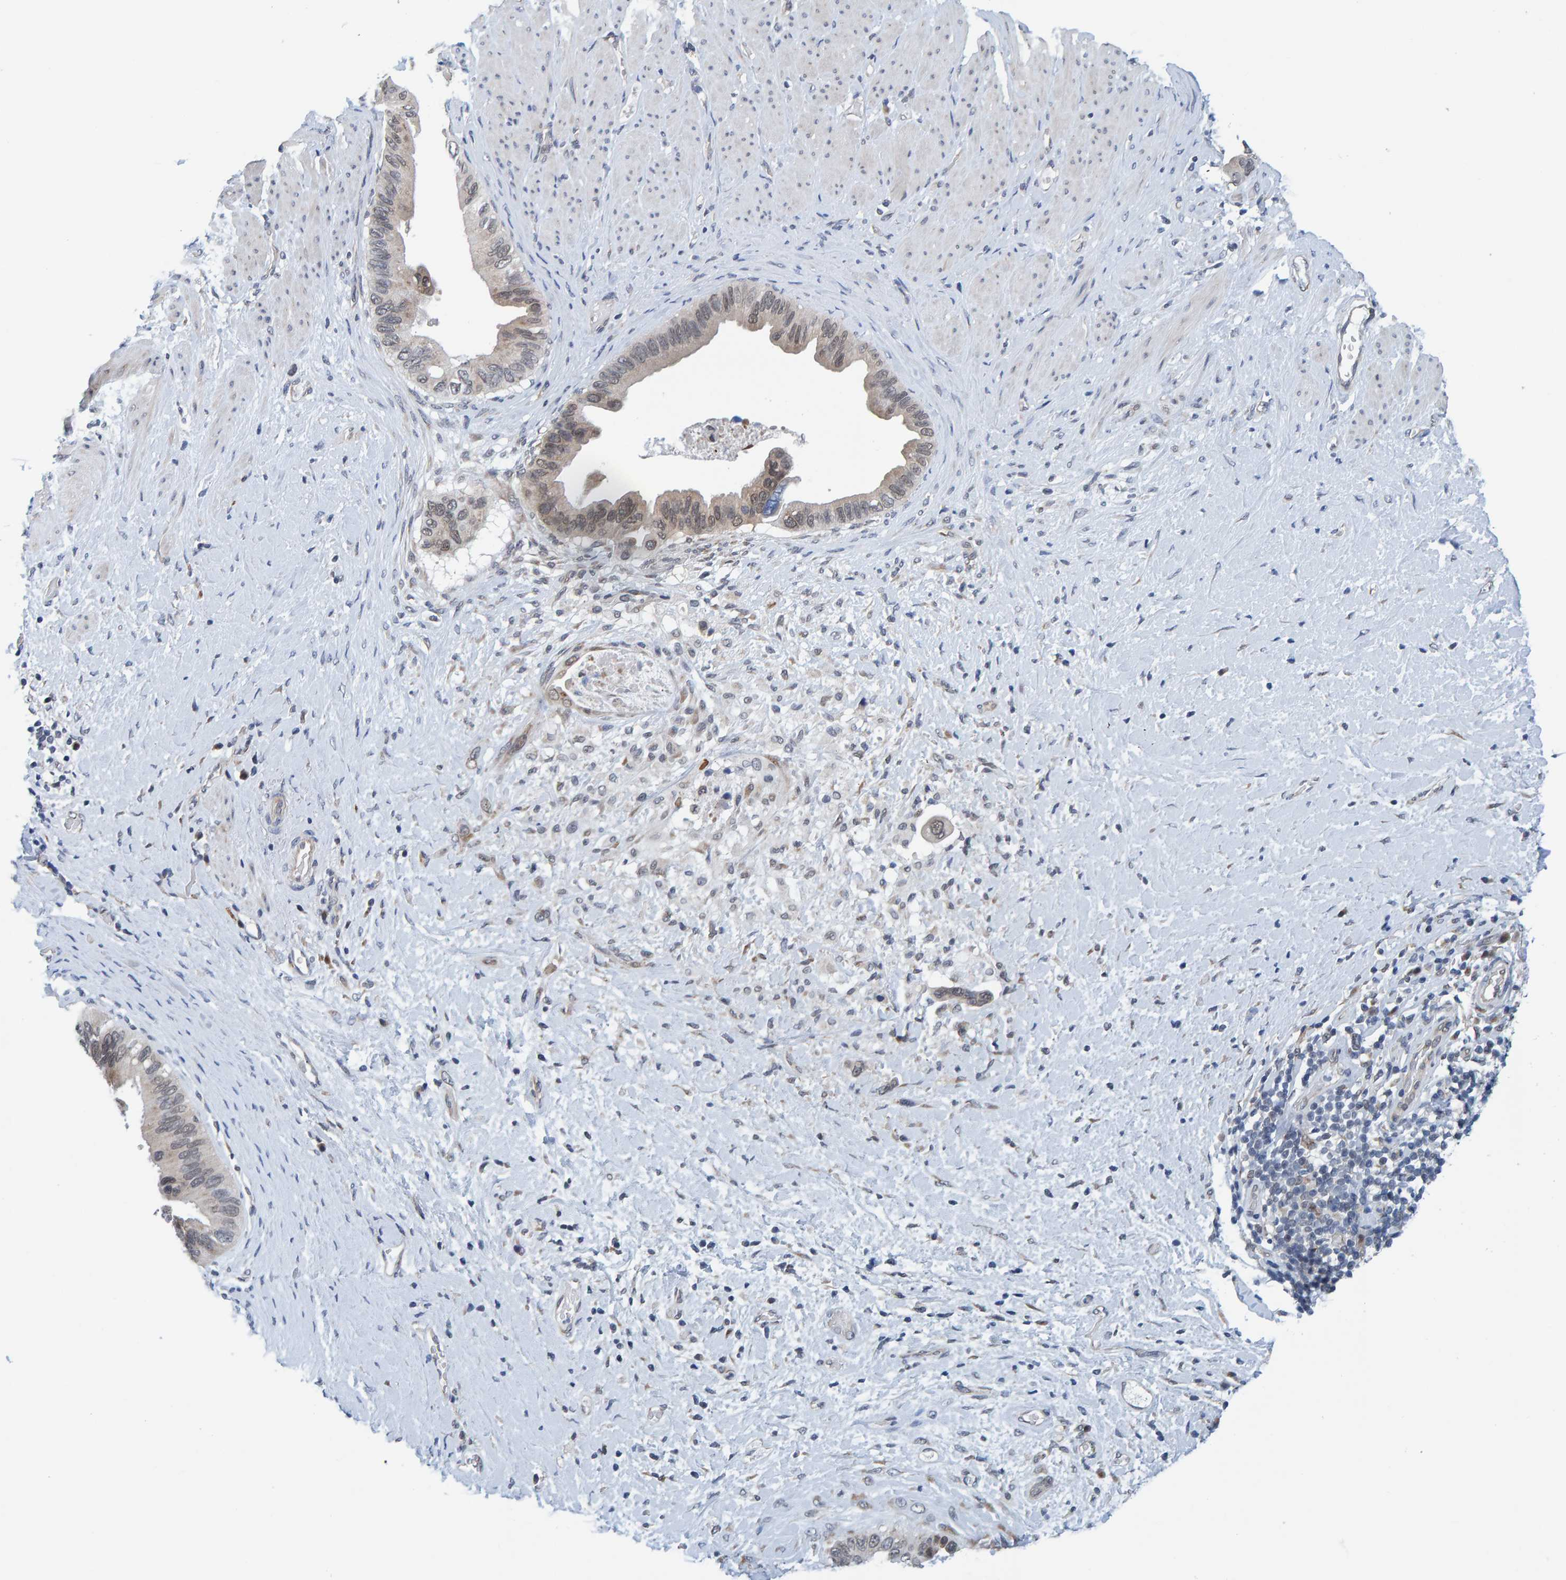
{"staining": {"intensity": "weak", "quantity": "<25%", "location": "cytoplasmic/membranous,nuclear"}, "tissue": "pancreatic cancer", "cell_type": "Tumor cells", "image_type": "cancer", "snomed": [{"axis": "morphology", "description": "Adenocarcinoma, NOS"}, {"axis": "topography", "description": "Pancreas"}], "caption": "A photomicrograph of human pancreatic adenocarcinoma is negative for staining in tumor cells.", "gene": "SCRN2", "patient": {"sex": "female", "age": 56}}